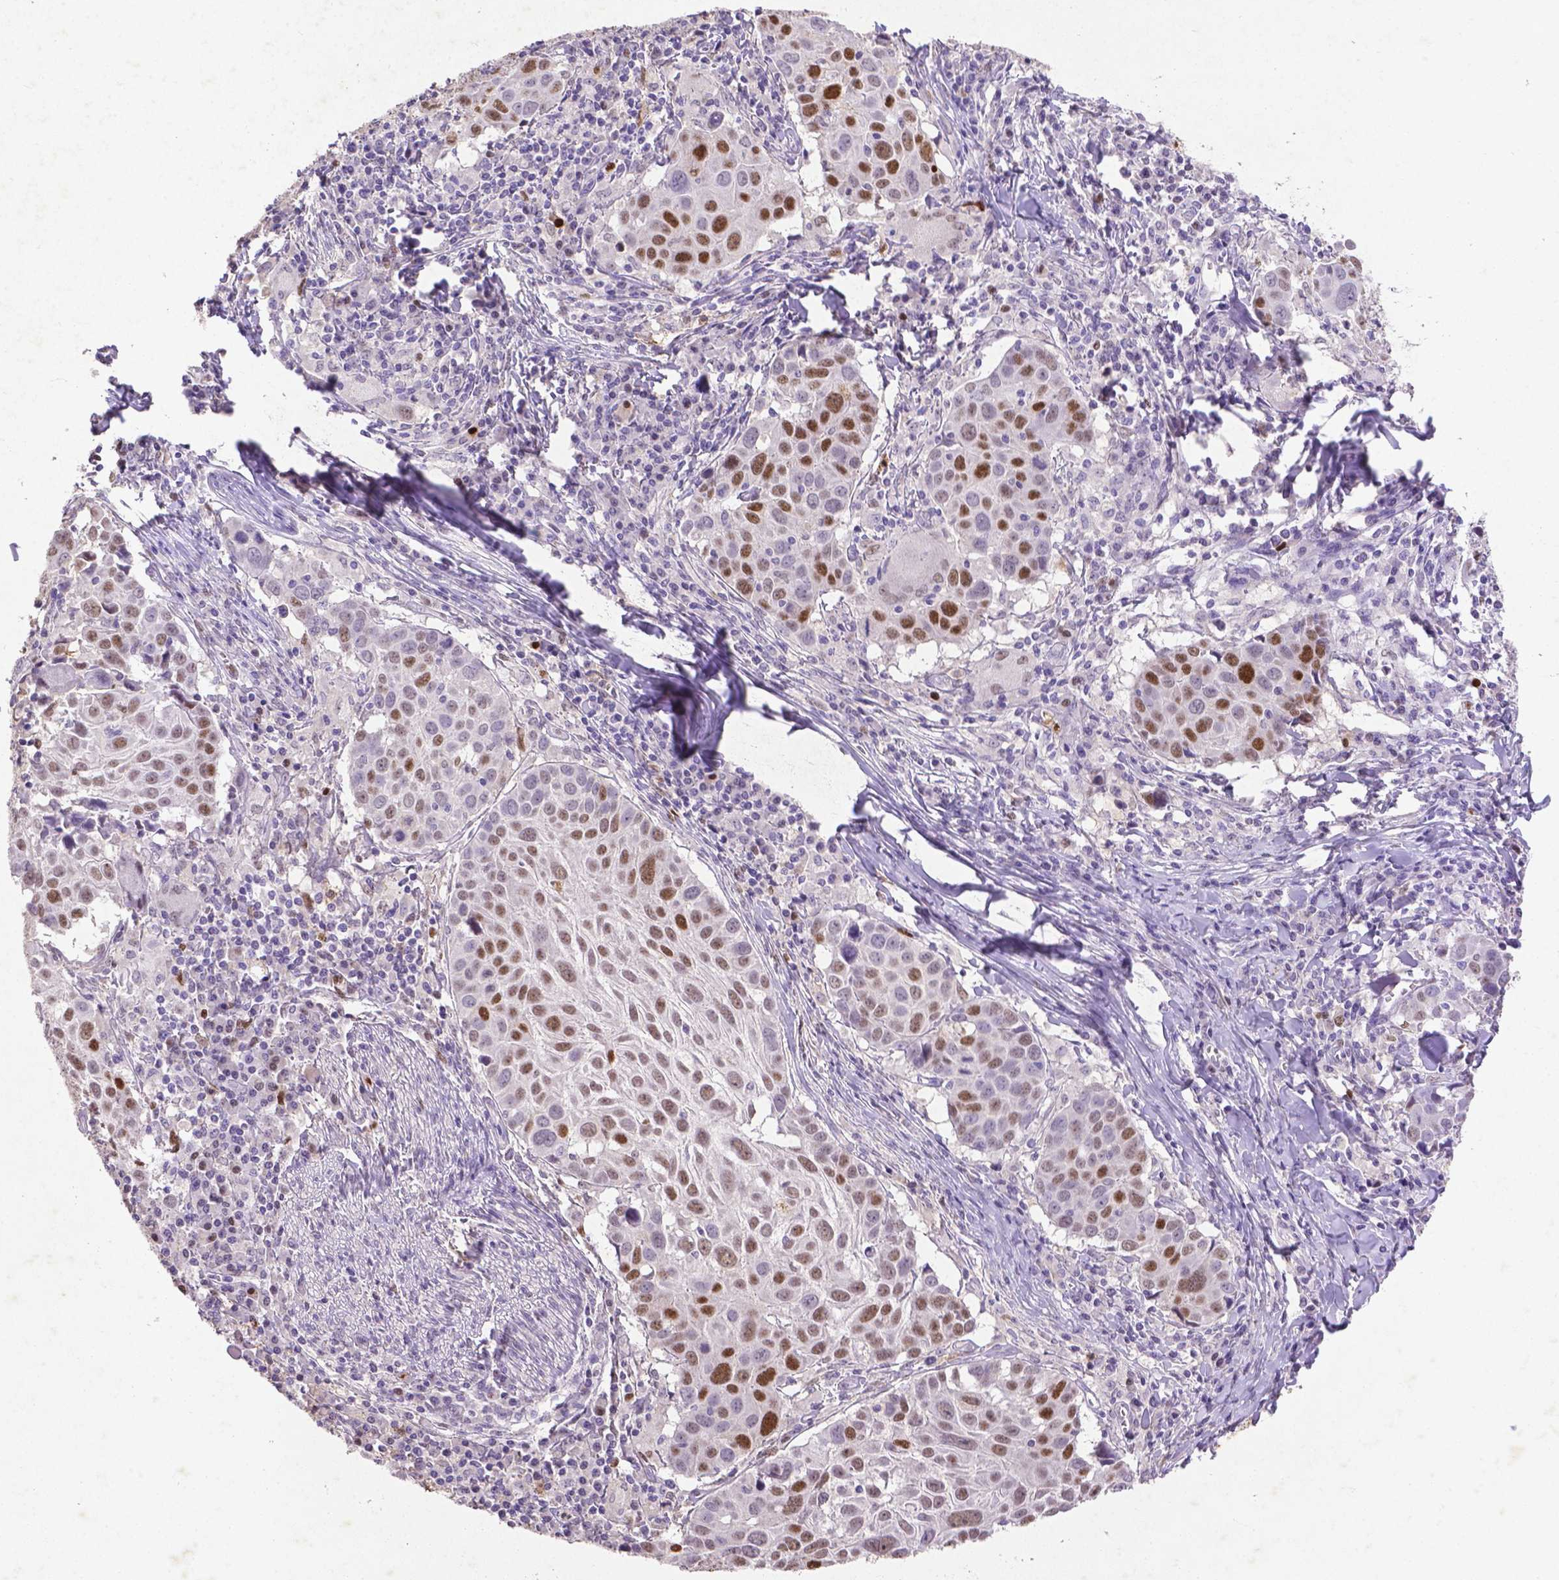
{"staining": {"intensity": "moderate", "quantity": "25%-75%", "location": "nuclear"}, "tissue": "lung cancer", "cell_type": "Tumor cells", "image_type": "cancer", "snomed": [{"axis": "morphology", "description": "Squamous cell carcinoma, NOS"}, {"axis": "topography", "description": "Lung"}], "caption": "Immunohistochemical staining of human squamous cell carcinoma (lung) displays medium levels of moderate nuclear positivity in about 25%-75% of tumor cells. Using DAB (3,3'-diaminobenzidine) (brown) and hematoxylin (blue) stains, captured at high magnification using brightfield microscopy.", "gene": "CDKN1A", "patient": {"sex": "male", "age": 57}}